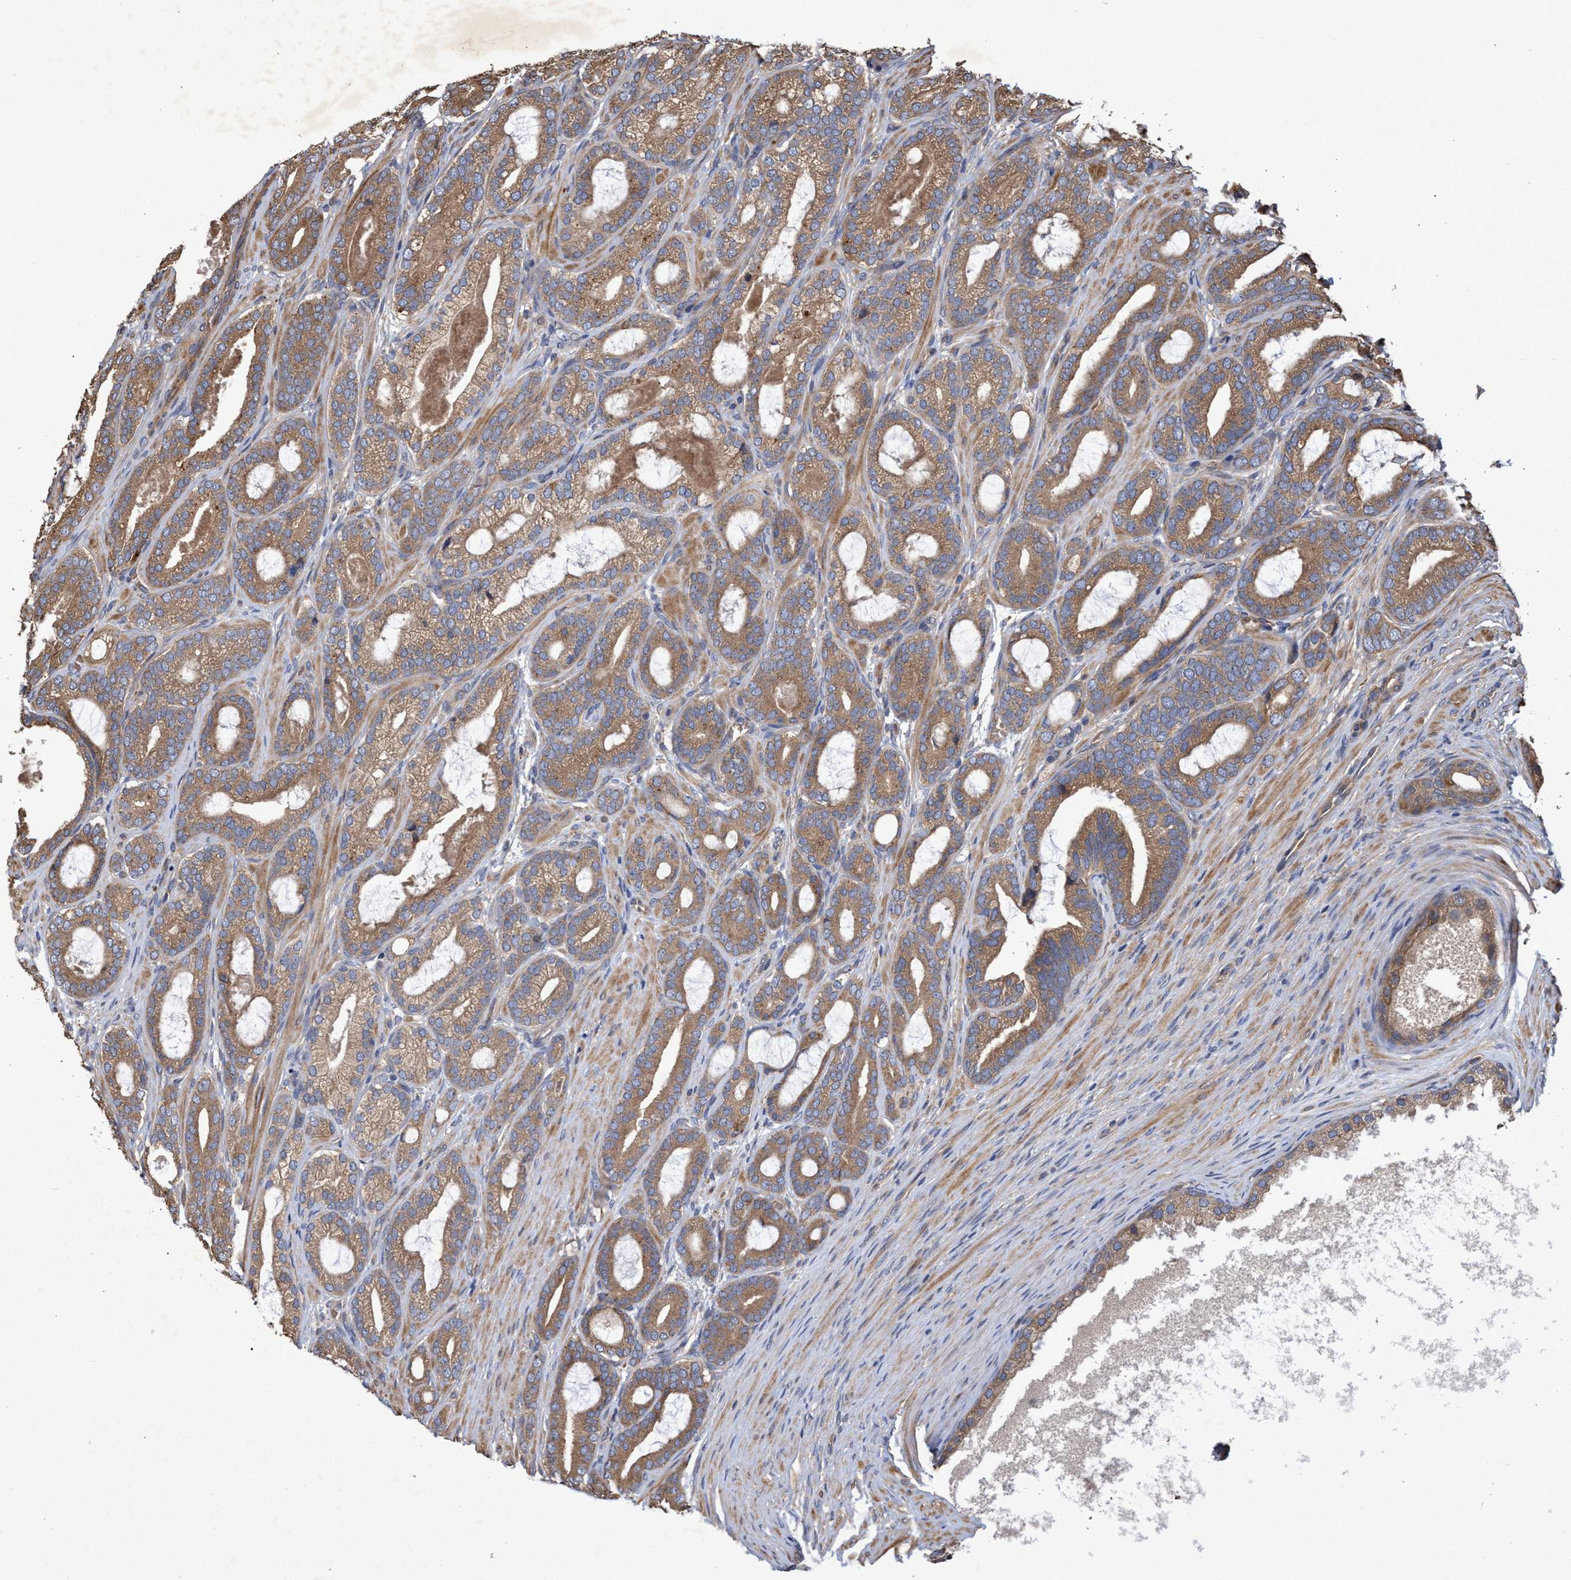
{"staining": {"intensity": "moderate", "quantity": ">75%", "location": "cytoplasmic/membranous"}, "tissue": "prostate cancer", "cell_type": "Tumor cells", "image_type": "cancer", "snomed": [{"axis": "morphology", "description": "Adenocarcinoma, High grade"}, {"axis": "topography", "description": "Prostate"}], "caption": "Protein staining of prostate adenocarcinoma (high-grade) tissue demonstrates moderate cytoplasmic/membranous positivity in about >75% of tumor cells.", "gene": "CHMP6", "patient": {"sex": "male", "age": 60}}